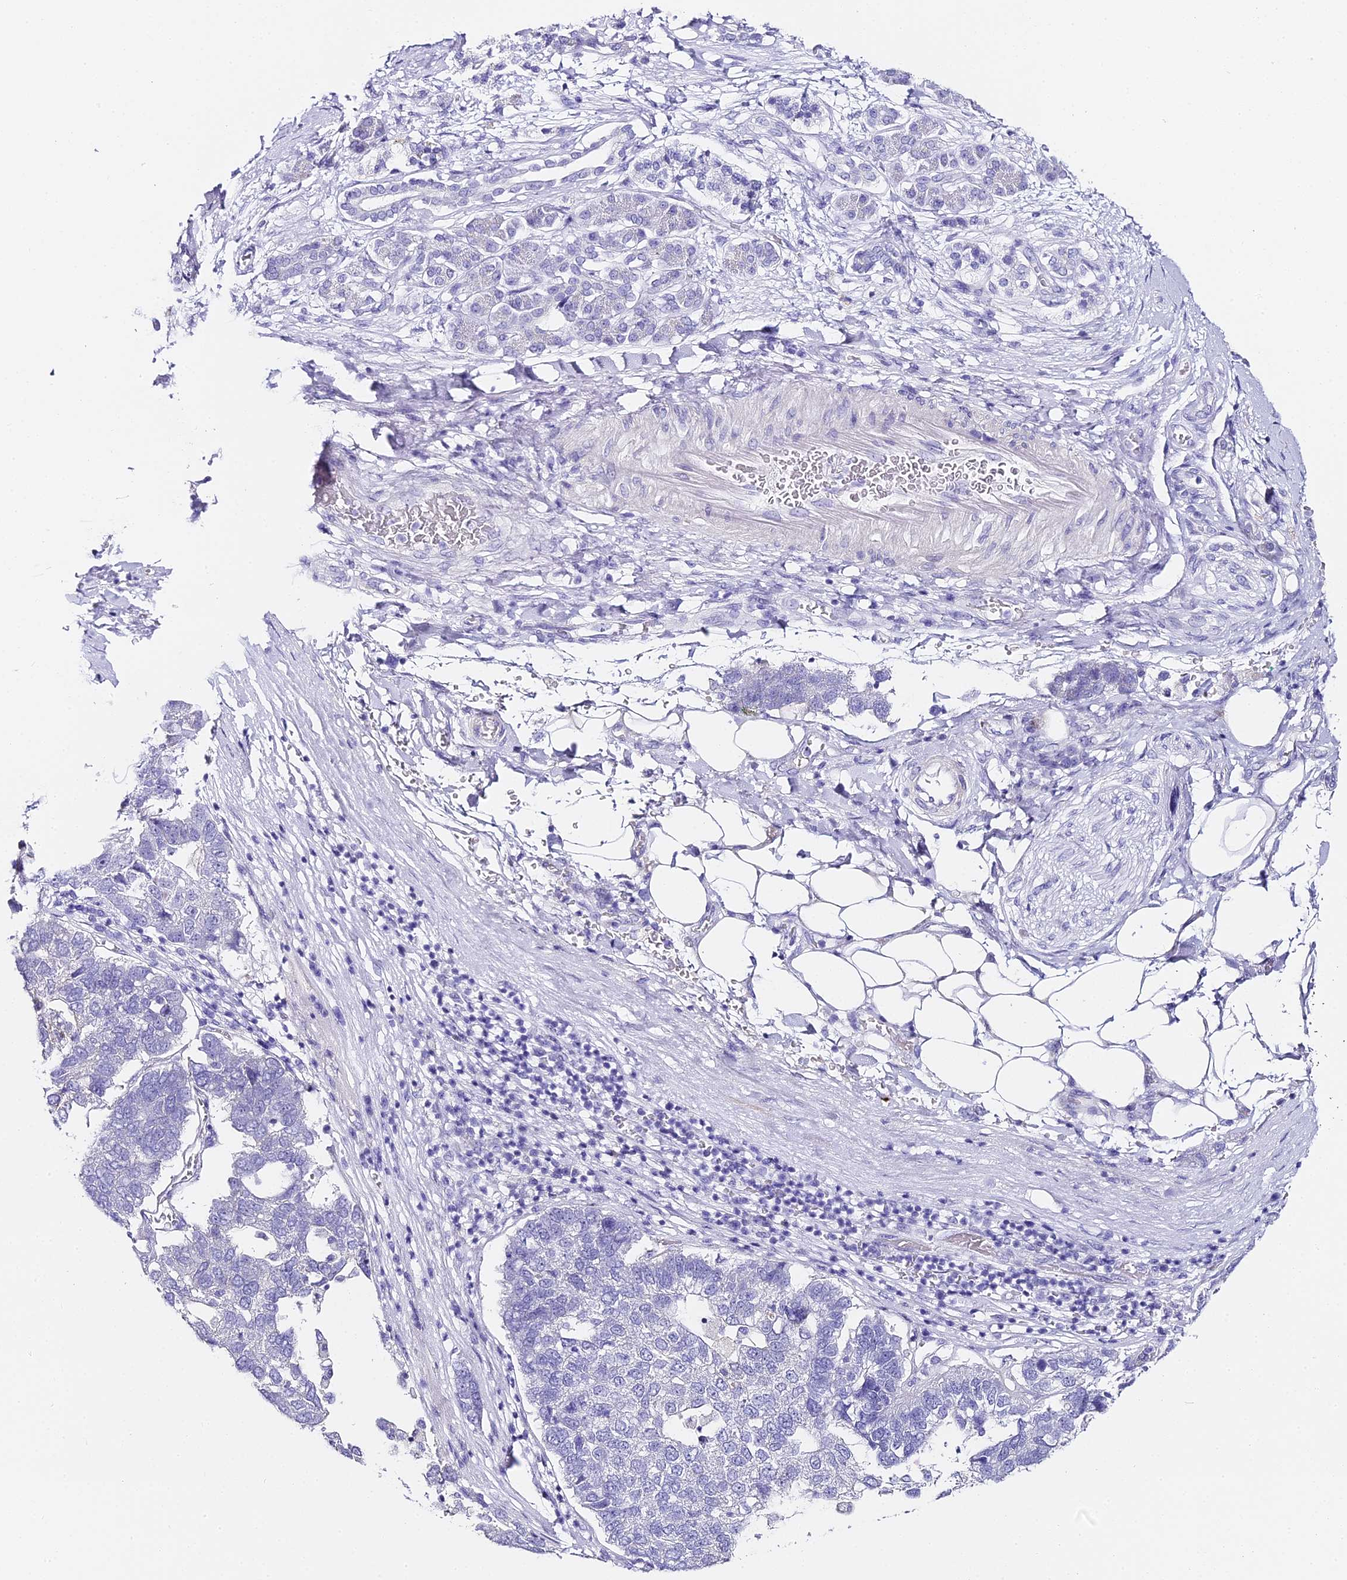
{"staining": {"intensity": "negative", "quantity": "none", "location": "none"}, "tissue": "pancreatic cancer", "cell_type": "Tumor cells", "image_type": "cancer", "snomed": [{"axis": "morphology", "description": "Adenocarcinoma, NOS"}, {"axis": "topography", "description": "Pancreas"}], "caption": "Tumor cells are negative for protein expression in human pancreatic cancer (adenocarcinoma).", "gene": "ABHD14A-ACY1", "patient": {"sex": "female", "age": 61}}